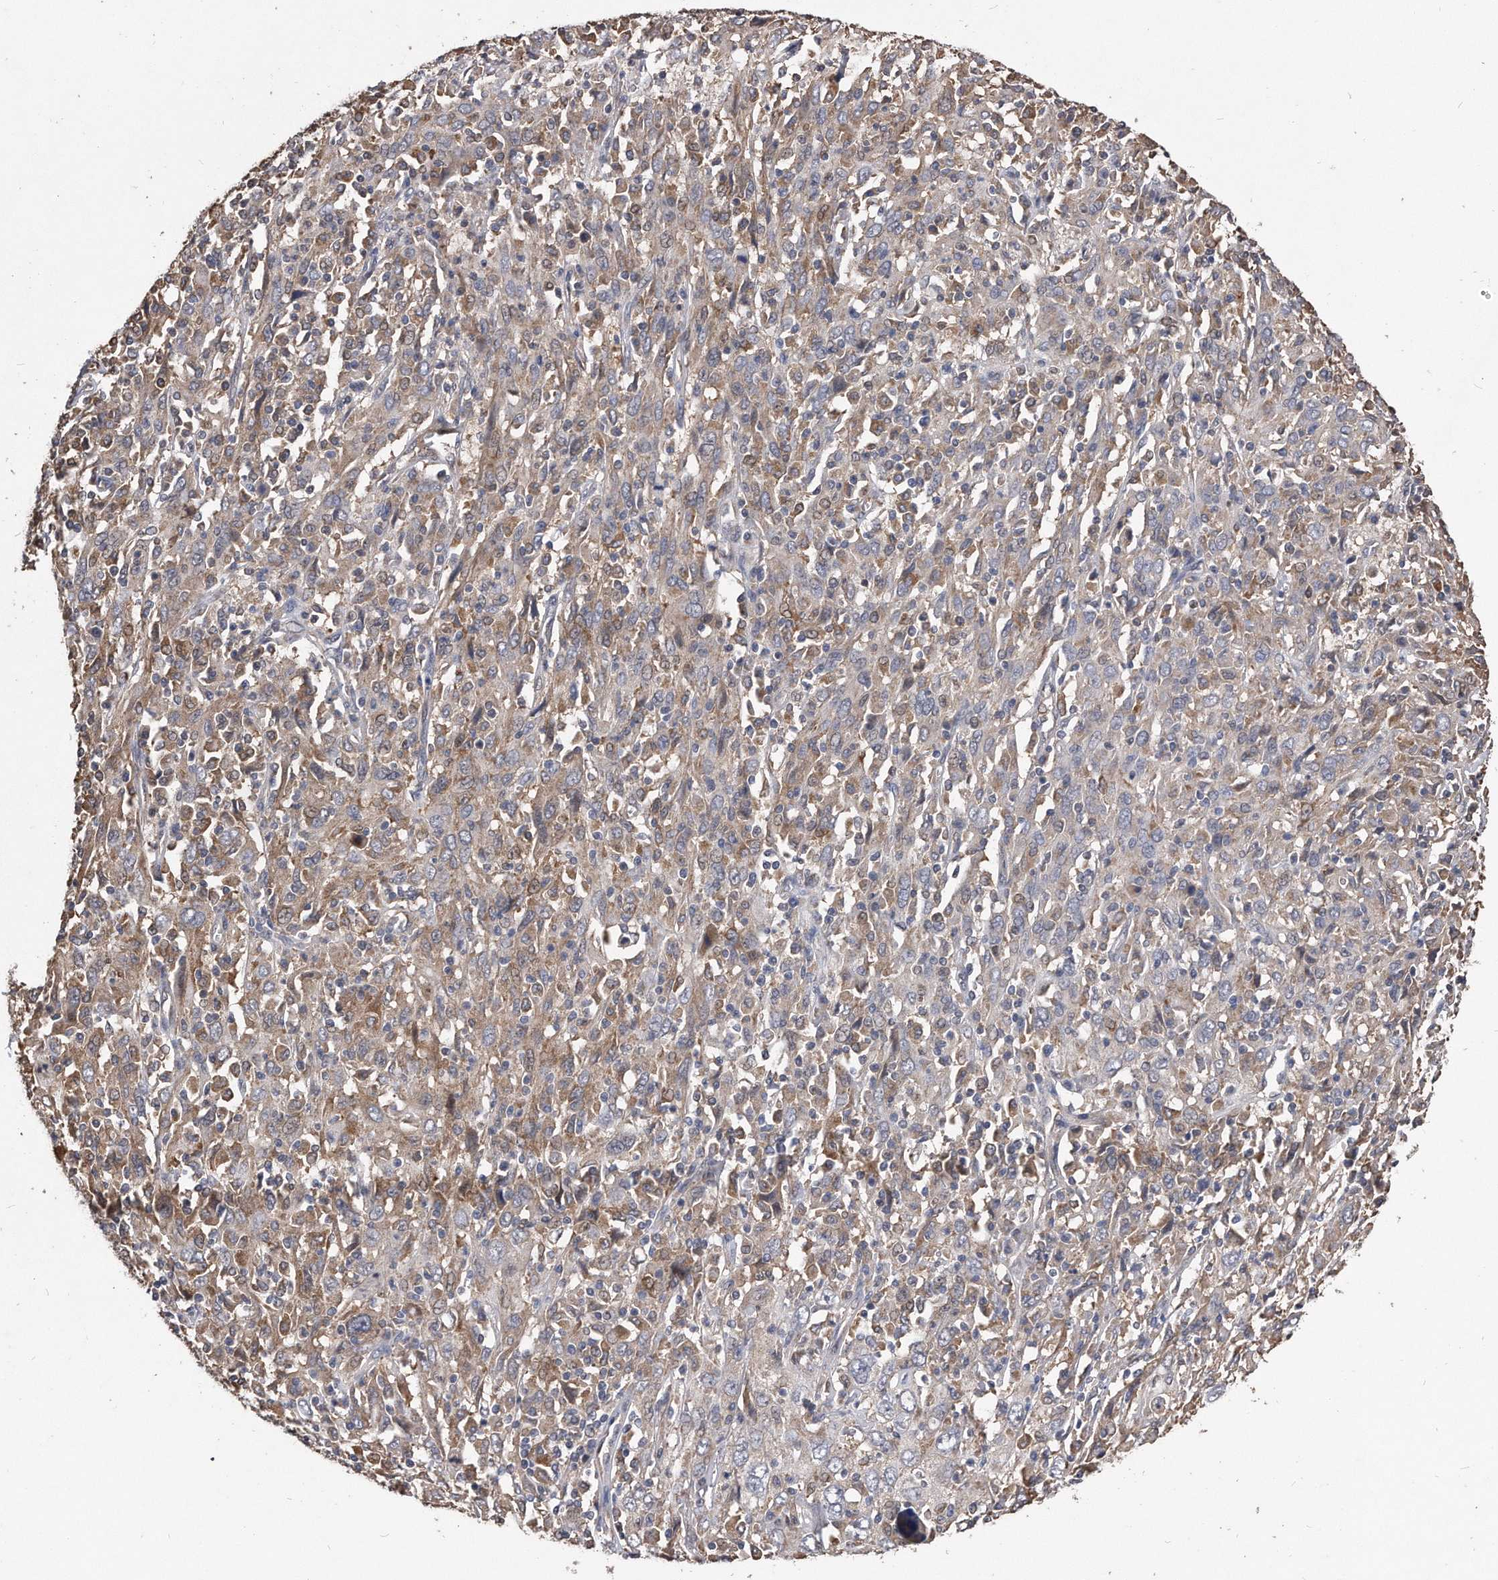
{"staining": {"intensity": "weak", "quantity": "25%-75%", "location": "cytoplasmic/membranous"}, "tissue": "cervical cancer", "cell_type": "Tumor cells", "image_type": "cancer", "snomed": [{"axis": "morphology", "description": "Squamous cell carcinoma, NOS"}, {"axis": "topography", "description": "Cervix"}], "caption": "Weak cytoplasmic/membranous positivity is appreciated in approximately 25%-75% of tumor cells in cervical cancer (squamous cell carcinoma). (brown staining indicates protein expression, while blue staining denotes nuclei).", "gene": "IL20RA", "patient": {"sex": "female", "age": 46}}